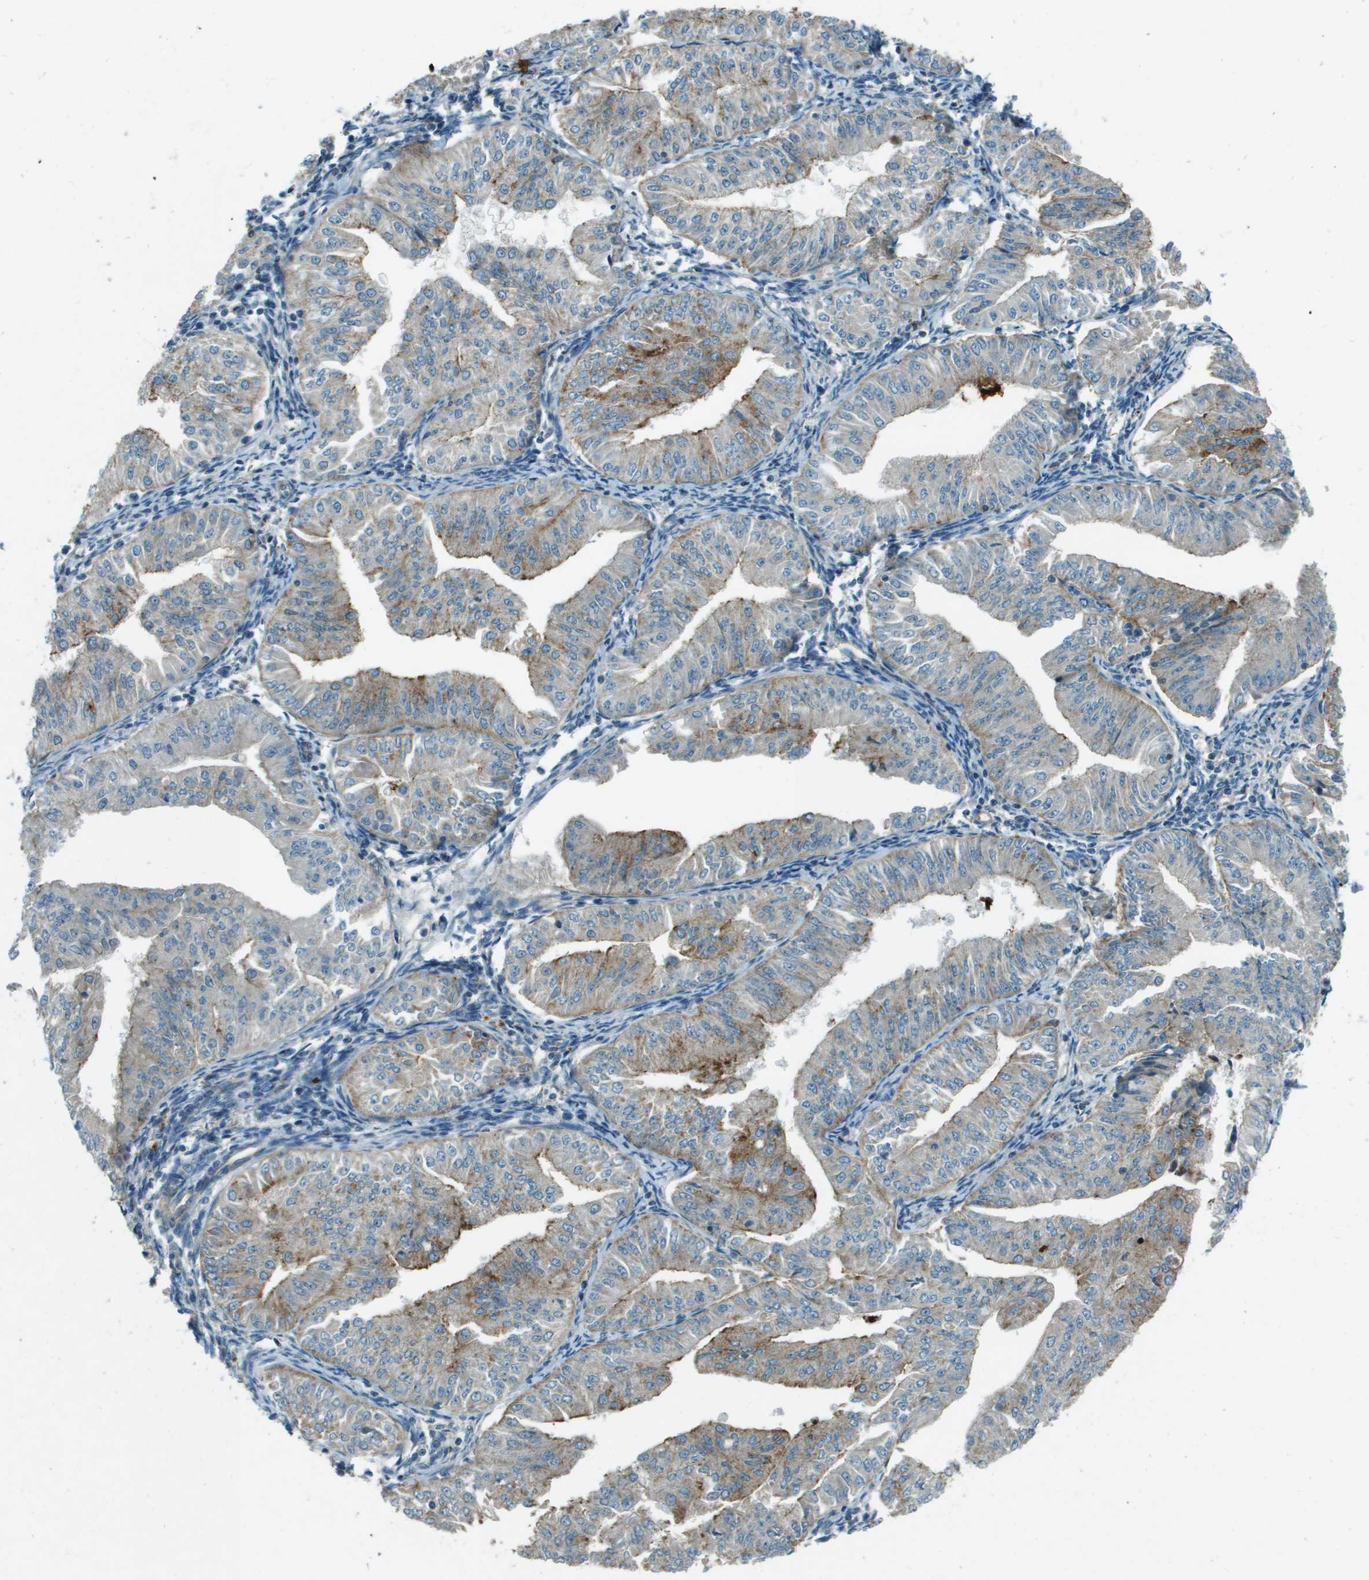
{"staining": {"intensity": "moderate", "quantity": "25%-75%", "location": "cytoplasmic/membranous"}, "tissue": "endometrial cancer", "cell_type": "Tumor cells", "image_type": "cancer", "snomed": [{"axis": "morphology", "description": "Normal tissue, NOS"}, {"axis": "morphology", "description": "Adenocarcinoma, NOS"}, {"axis": "topography", "description": "Endometrium"}], "caption": "High-magnification brightfield microscopy of endometrial cancer (adenocarcinoma) stained with DAB (3,3'-diaminobenzidine) (brown) and counterstained with hematoxylin (blue). tumor cells exhibit moderate cytoplasmic/membranous expression is identified in about25%-75% of cells.", "gene": "MIGA1", "patient": {"sex": "female", "age": 53}}